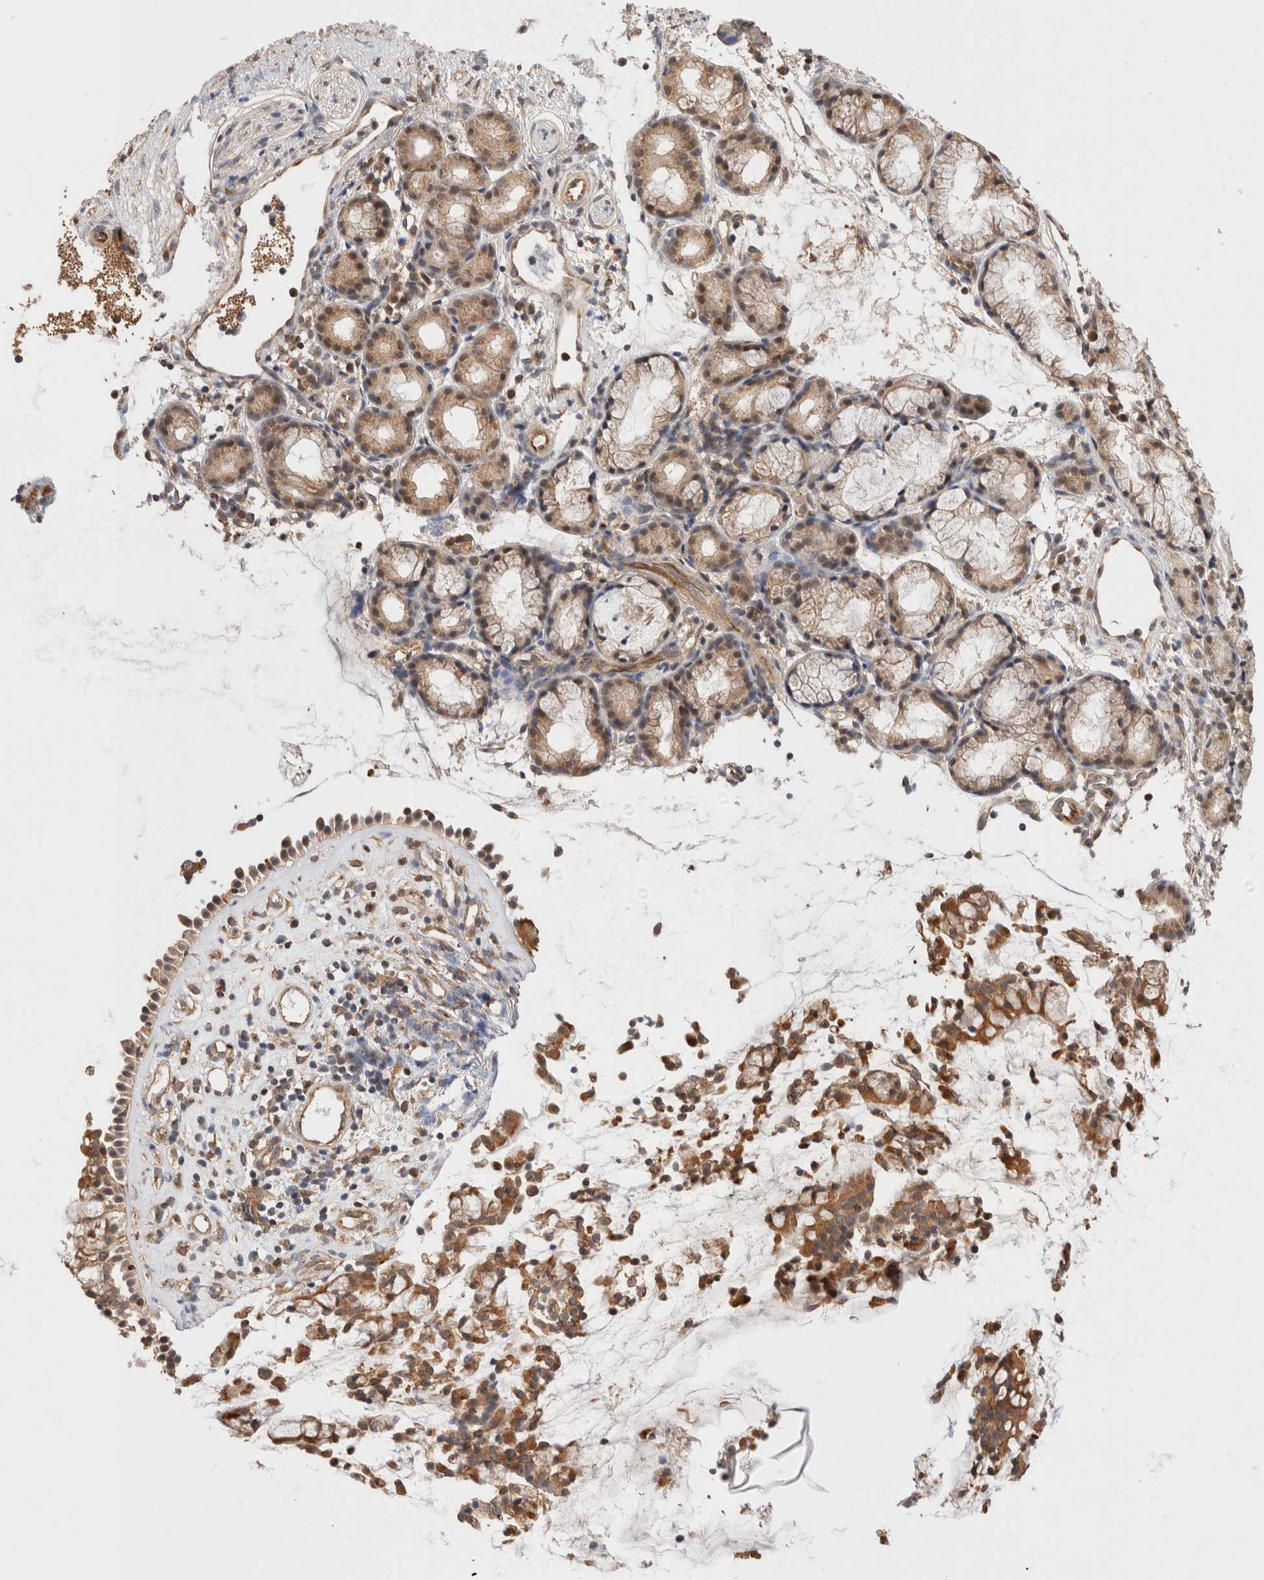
{"staining": {"intensity": "moderate", "quantity": ">75%", "location": "cytoplasmic/membranous"}, "tissue": "nasopharynx", "cell_type": "Respiratory epithelial cells", "image_type": "normal", "snomed": [{"axis": "morphology", "description": "Normal tissue, NOS"}, {"axis": "topography", "description": "Nasopharynx"}], "caption": "A medium amount of moderate cytoplasmic/membranous positivity is present in approximately >75% of respiratory epithelial cells in benign nasopharynx. (DAB (3,3'-diaminobenzidine) IHC, brown staining for protein, blue staining for nuclei).", "gene": "SIKE1", "patient": {"sex": "female", "age": 42}}